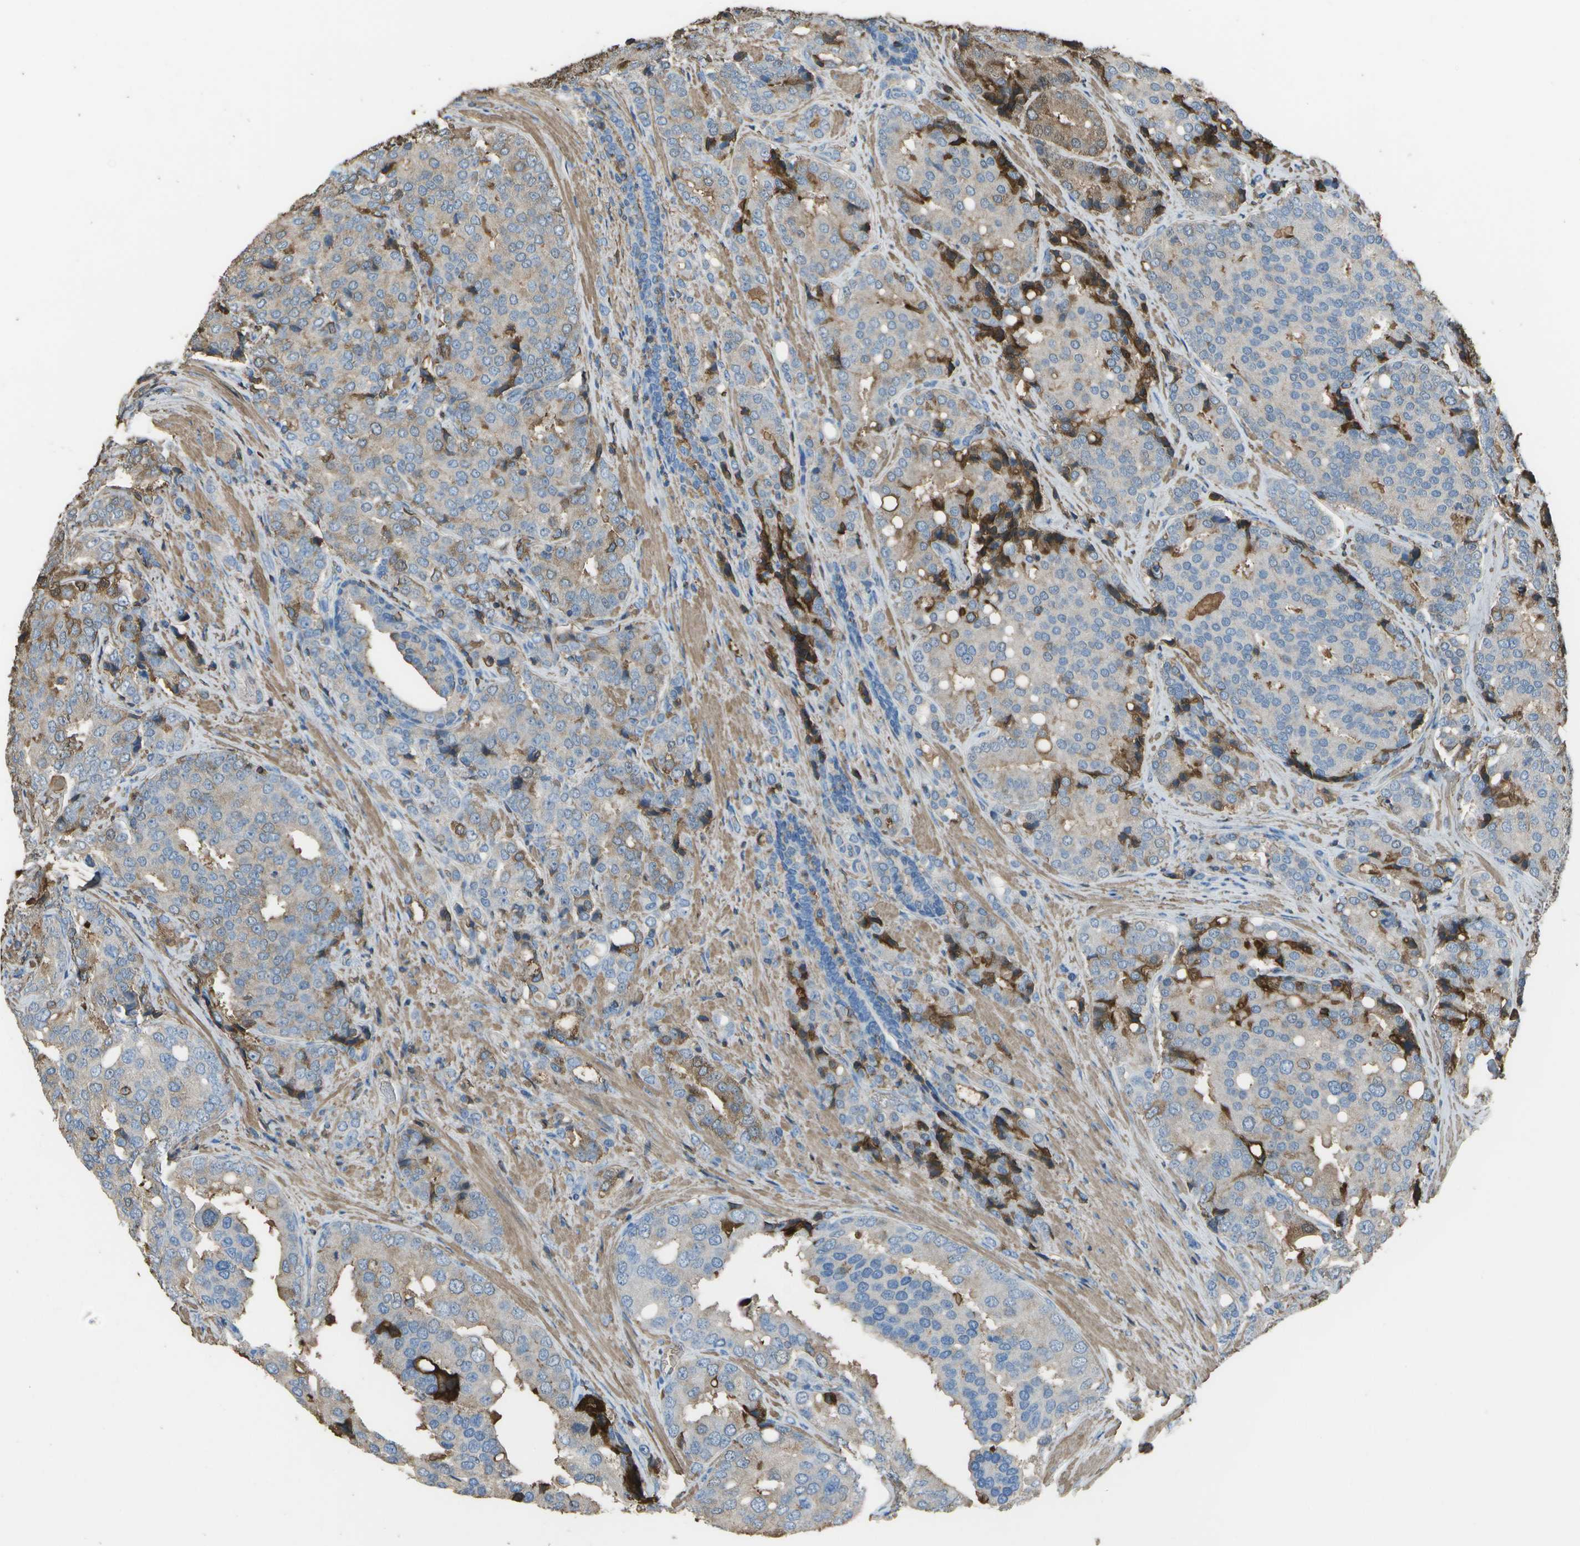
{"staining": {"intensity": "moderate", "quantity": "25%-75%", "location": "cytoplasmic/membranous"}, "tissue": "prostate cancer", "cell_type": "Tumor cells", "image_type": "cancer", "snomed": [{"axis": "morphology", "description": "Adenocarcinoma, High grade"}, {"axis": "topography", "description": "Prostate"}], "caption": "Prostate cancer (adenocarcinoma (high-grade)) tissue reveals moderate cytoplasmic/membranous staining in approximately 25%-75% of tumor cells (brown staining indicates protein expression, while blue staining denotes nuclei).", "gene": "CYP4F11", "patient": {"sex": "male", "age": 50}}